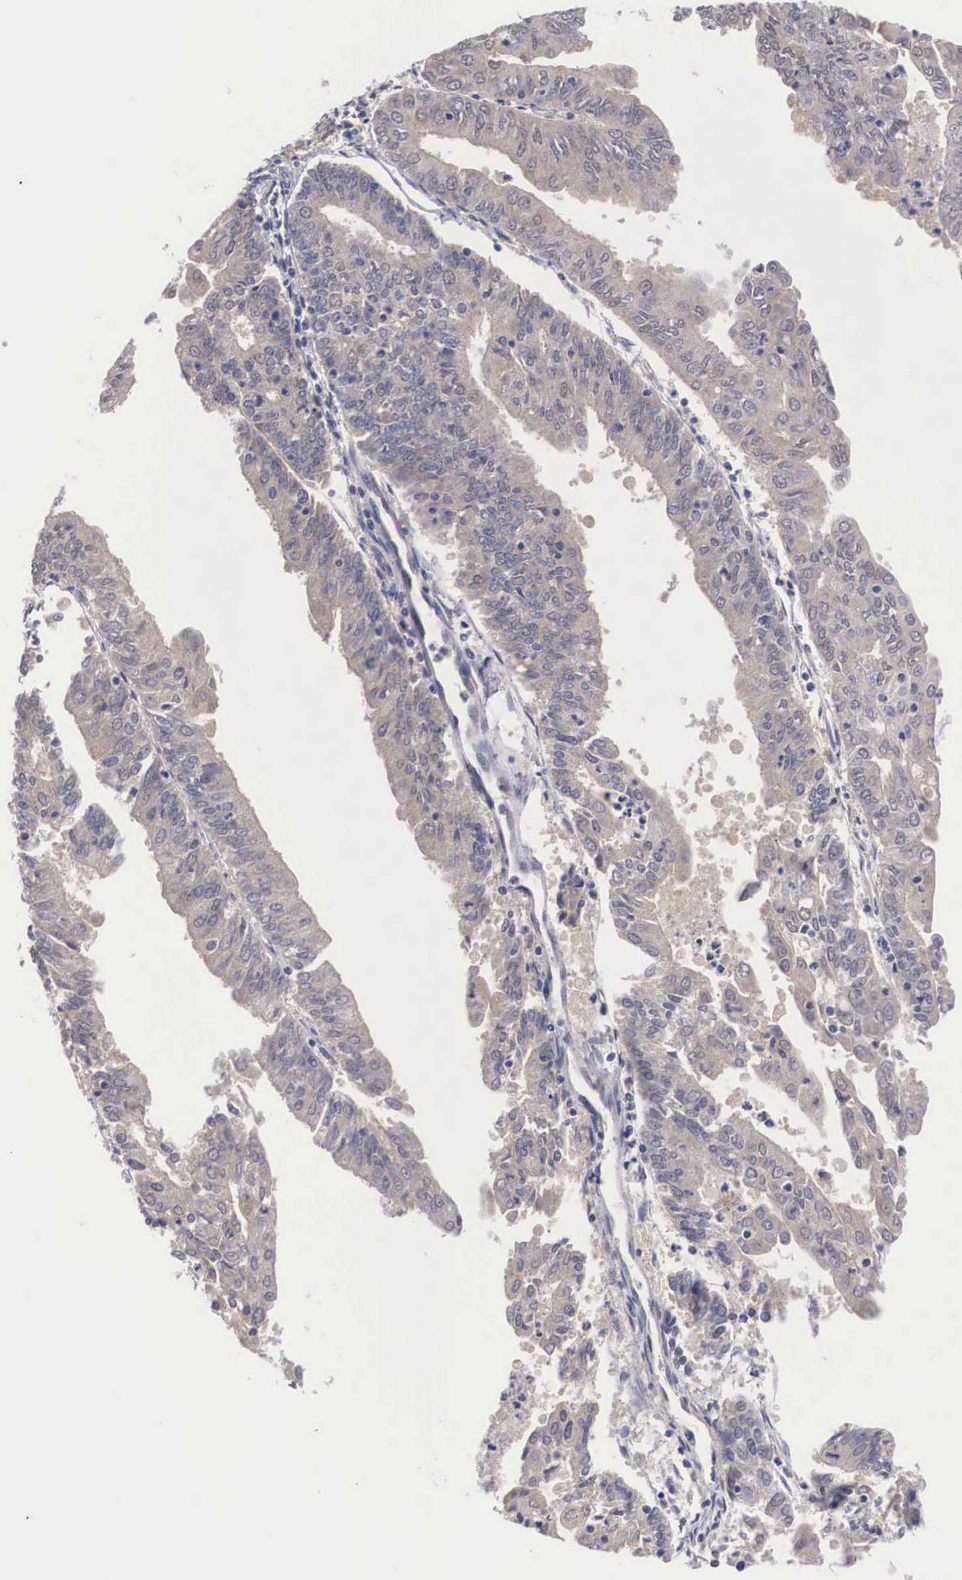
{"staining": {"intensity": "weak", "quantity": ">75%", "location": "cytoplasmic/membranous"}, "tissue": "endometrial cancer", "cell_type": "Tumor cells", "image_type": "cancer", "snomed": [{"axis": "morphology", "description": "Adenocarcinoma, NOS"}, {"axis": "topography", "description": "Endometrium"}], "caption": "An immunohistochemistry (IHC) image of neoplastic tissue is shown. Protein staining in brown labels weak cytoplasmic/membranous positivity in endometrial cancer within tumor cells. The staining is performed using DAB brown chromogen to label protein expression. The nuclei are counter-stained blue using hematoxylin.", "gene": "ABHD4", "patient": {"sex": "female", "age": 79}}